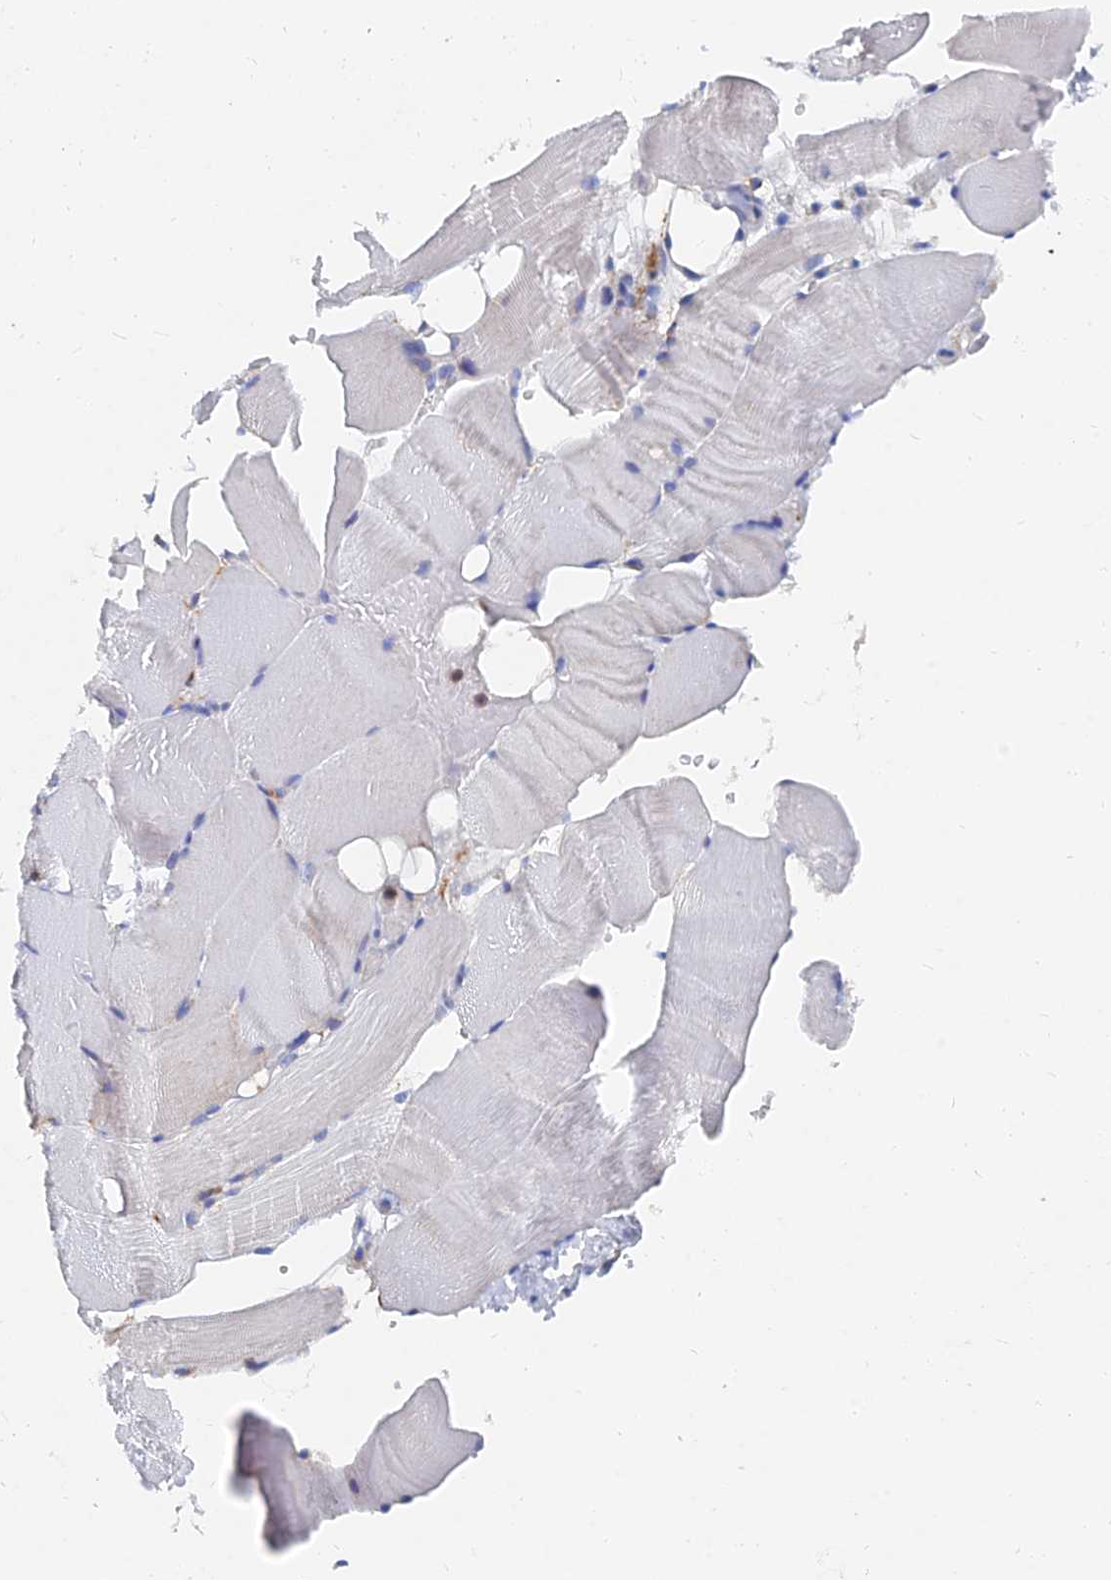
{"staining": {"intensity": "moderate", "quantity": "<25%", "location": "cytoplasmic/membranous"}, "tissue": "skeletal muscle", "cell_type": "Myocytes", "image_type": "normal", "snomed": [{"axis": "morphology", "description": "Normal tissue, NOS"}, {"axis": "topography", "description": "Skeletal muscle"}, {"axis": "topography", "description": "Parathyroid gland"}], "caption": "Protein expression analysis of unremarkable skeletal muscle shows moderate cytoplasmic/membranous positivity in approximately <25% of myocytes. Using DAB (3,3'-diaminobenzidine) (brown) and hematoxylin (blue) stains, captured at high magnification using brightfield microscopy.", "gene": "SPNS1", "patient": {"sex": "female", "age": 37}}